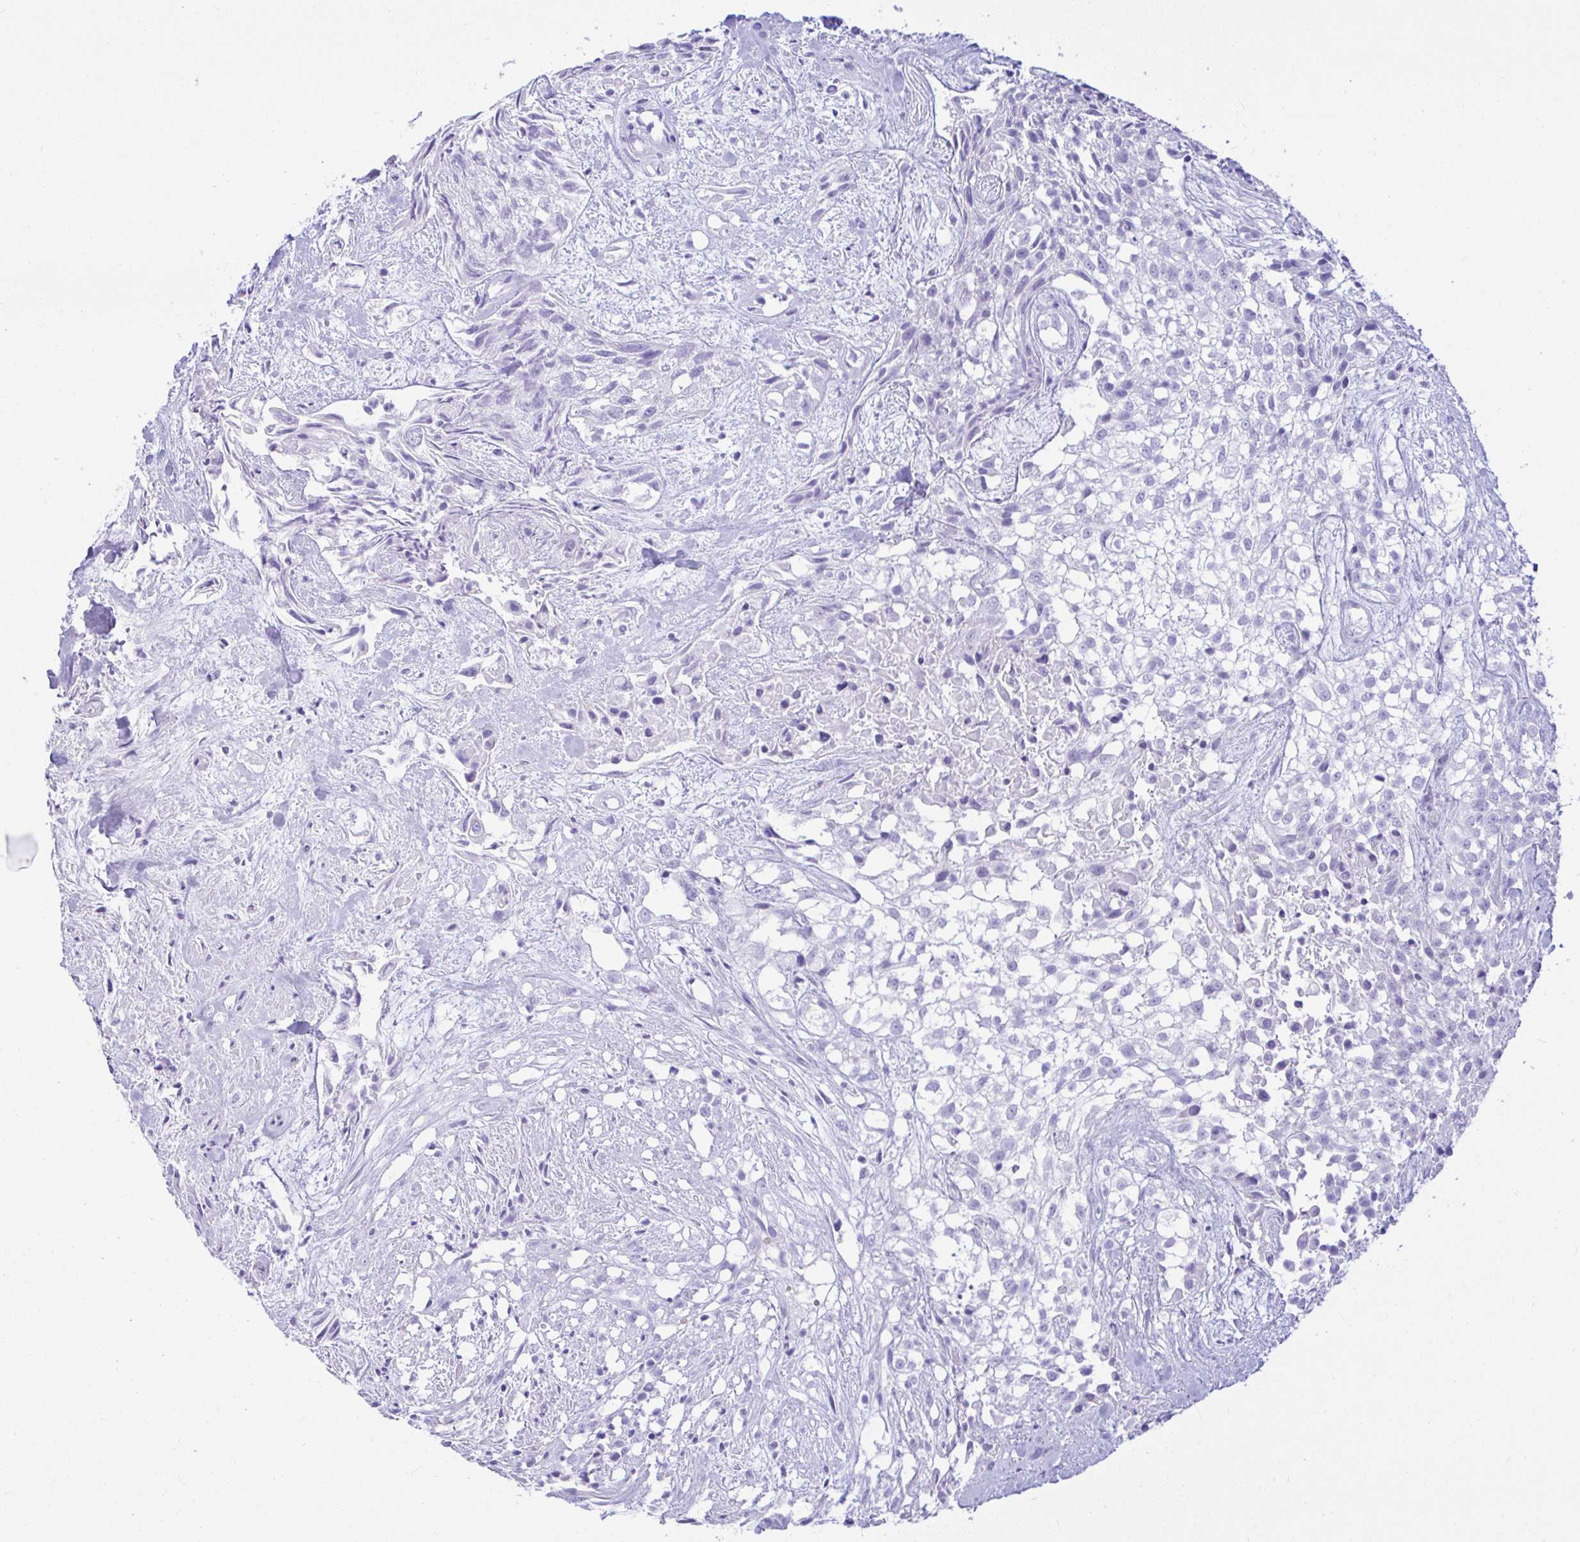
{"staining": {"intensity": "negative", "quantity": "none", "location": "none"}, "tissue": "urothelial cancer", "cell_type": "Tumor cells", "image_type": "cancer", "snomed": [{"axis": "morphology", "description": "Urothelial carcinoma, High grade"}, {"axis": "topography", "description": "Urinary bladder"}], "caption": "Tumor cells show no significant staining in high-grade urothelial carcinoma. (Brightfield microscopy of DAB immunohistochemistry (IHC) at high magnification).", "gene": "SEL1L2", "patient": {"sex": "male", "age": 56}}